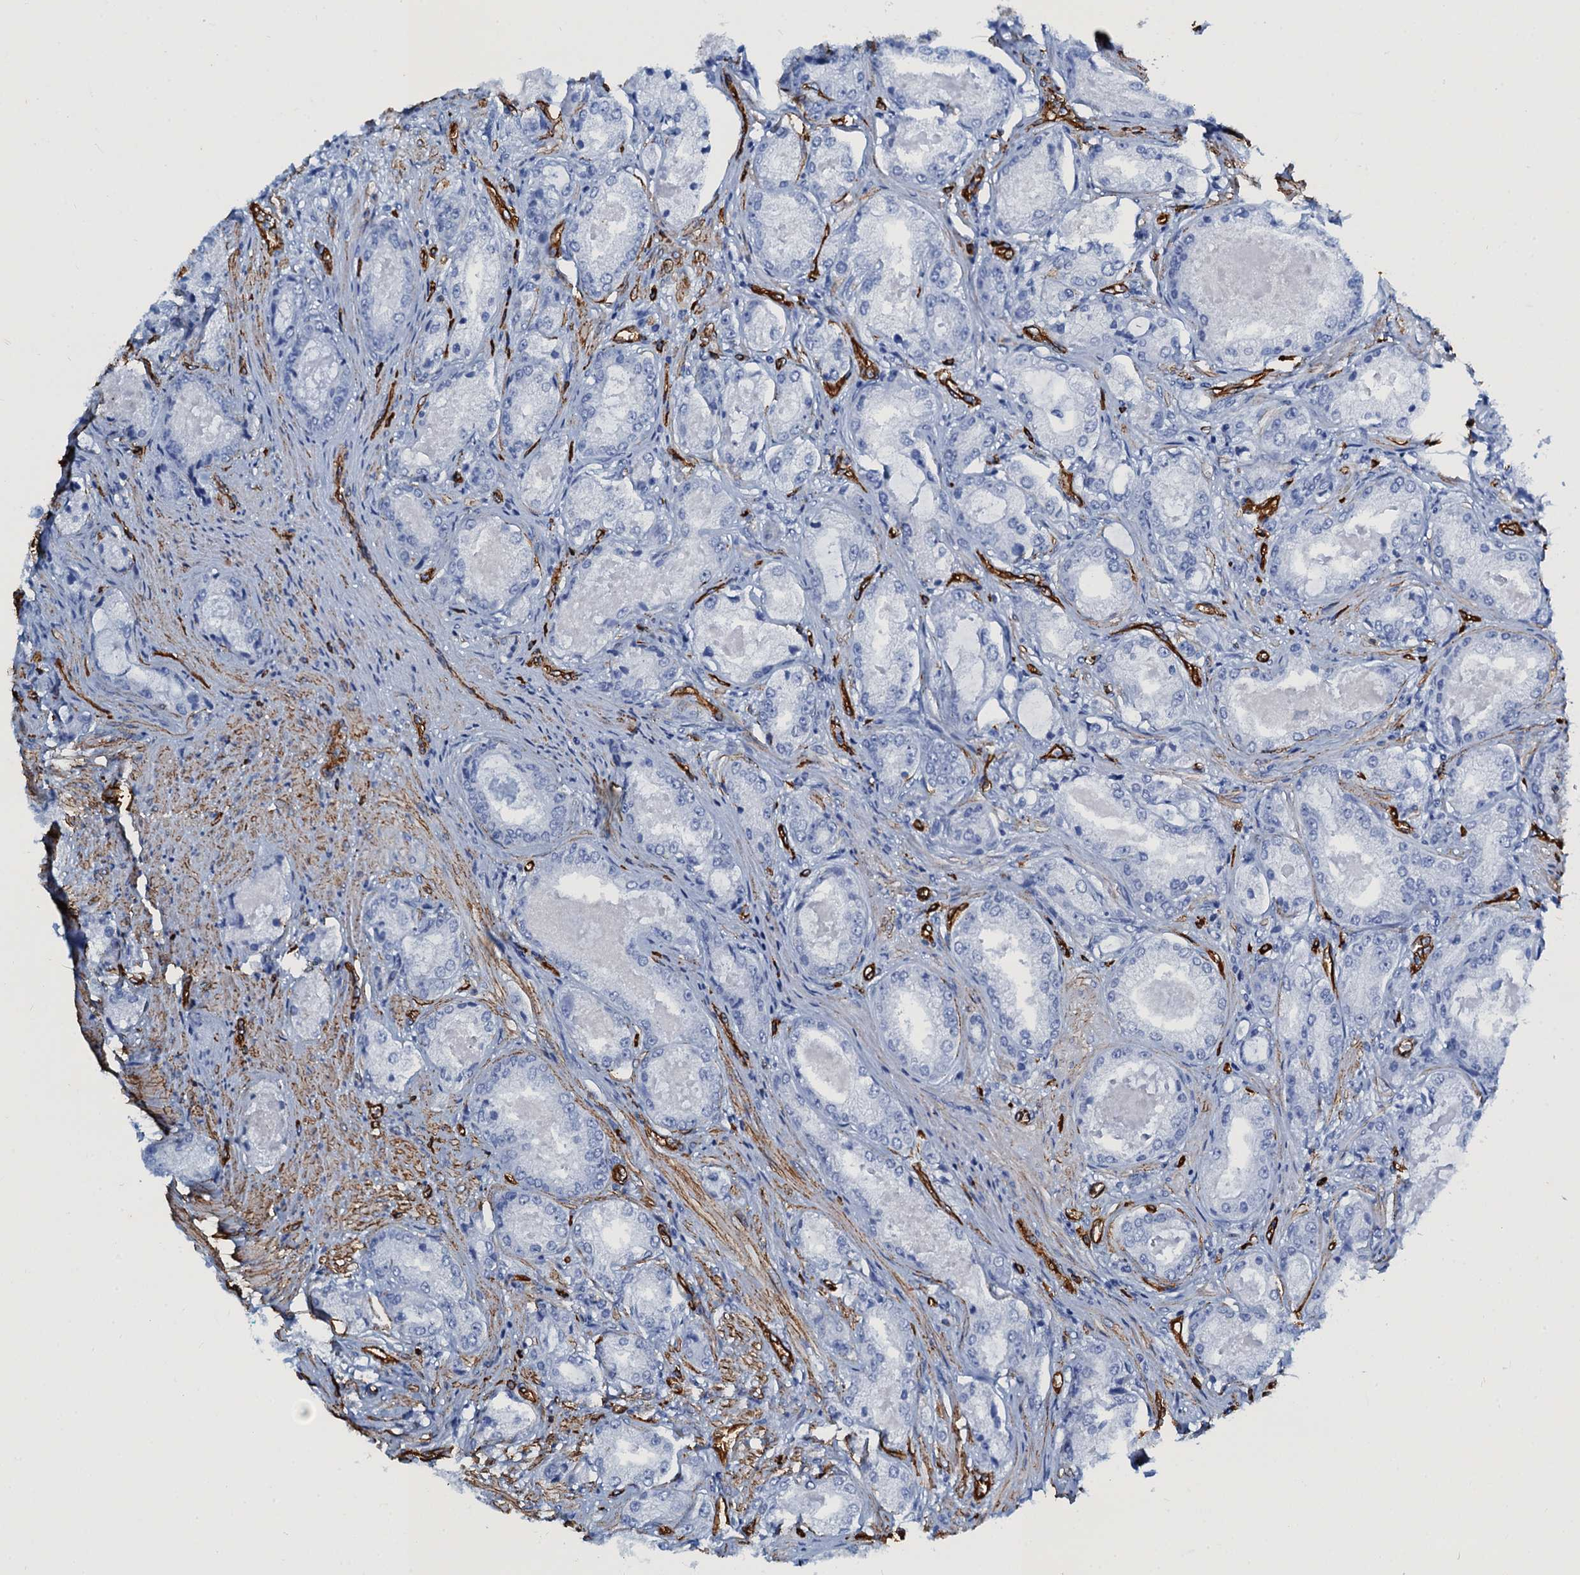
{"staining": {"intensity": "negative", "quantity": "none", "location": "none"}, "tissue": "prostate cancer", "cell_type": "Tumor cells", "image_type": "cancer", "snomed": [{"axis": "morphology", "description": "Adenocarcinoma, Low grade"}, {"axis": "topography", "description": "Prostate"}], "caption": "Immunohistochemistry micrograph of neoplastic tissue: adenocarcinoma (low-grade) (prostate) stained with DAB (3,3'-diaminobenzidine) shows no significant protein expression in tumor cells. The staining is performed using DAB (3,3'-diaminobenzidine) brown chromogen with nuclei counter-stained in using hematoxylin.", "gene": "CAVIN2", "patient": {"sex": "male", "age": 68}}